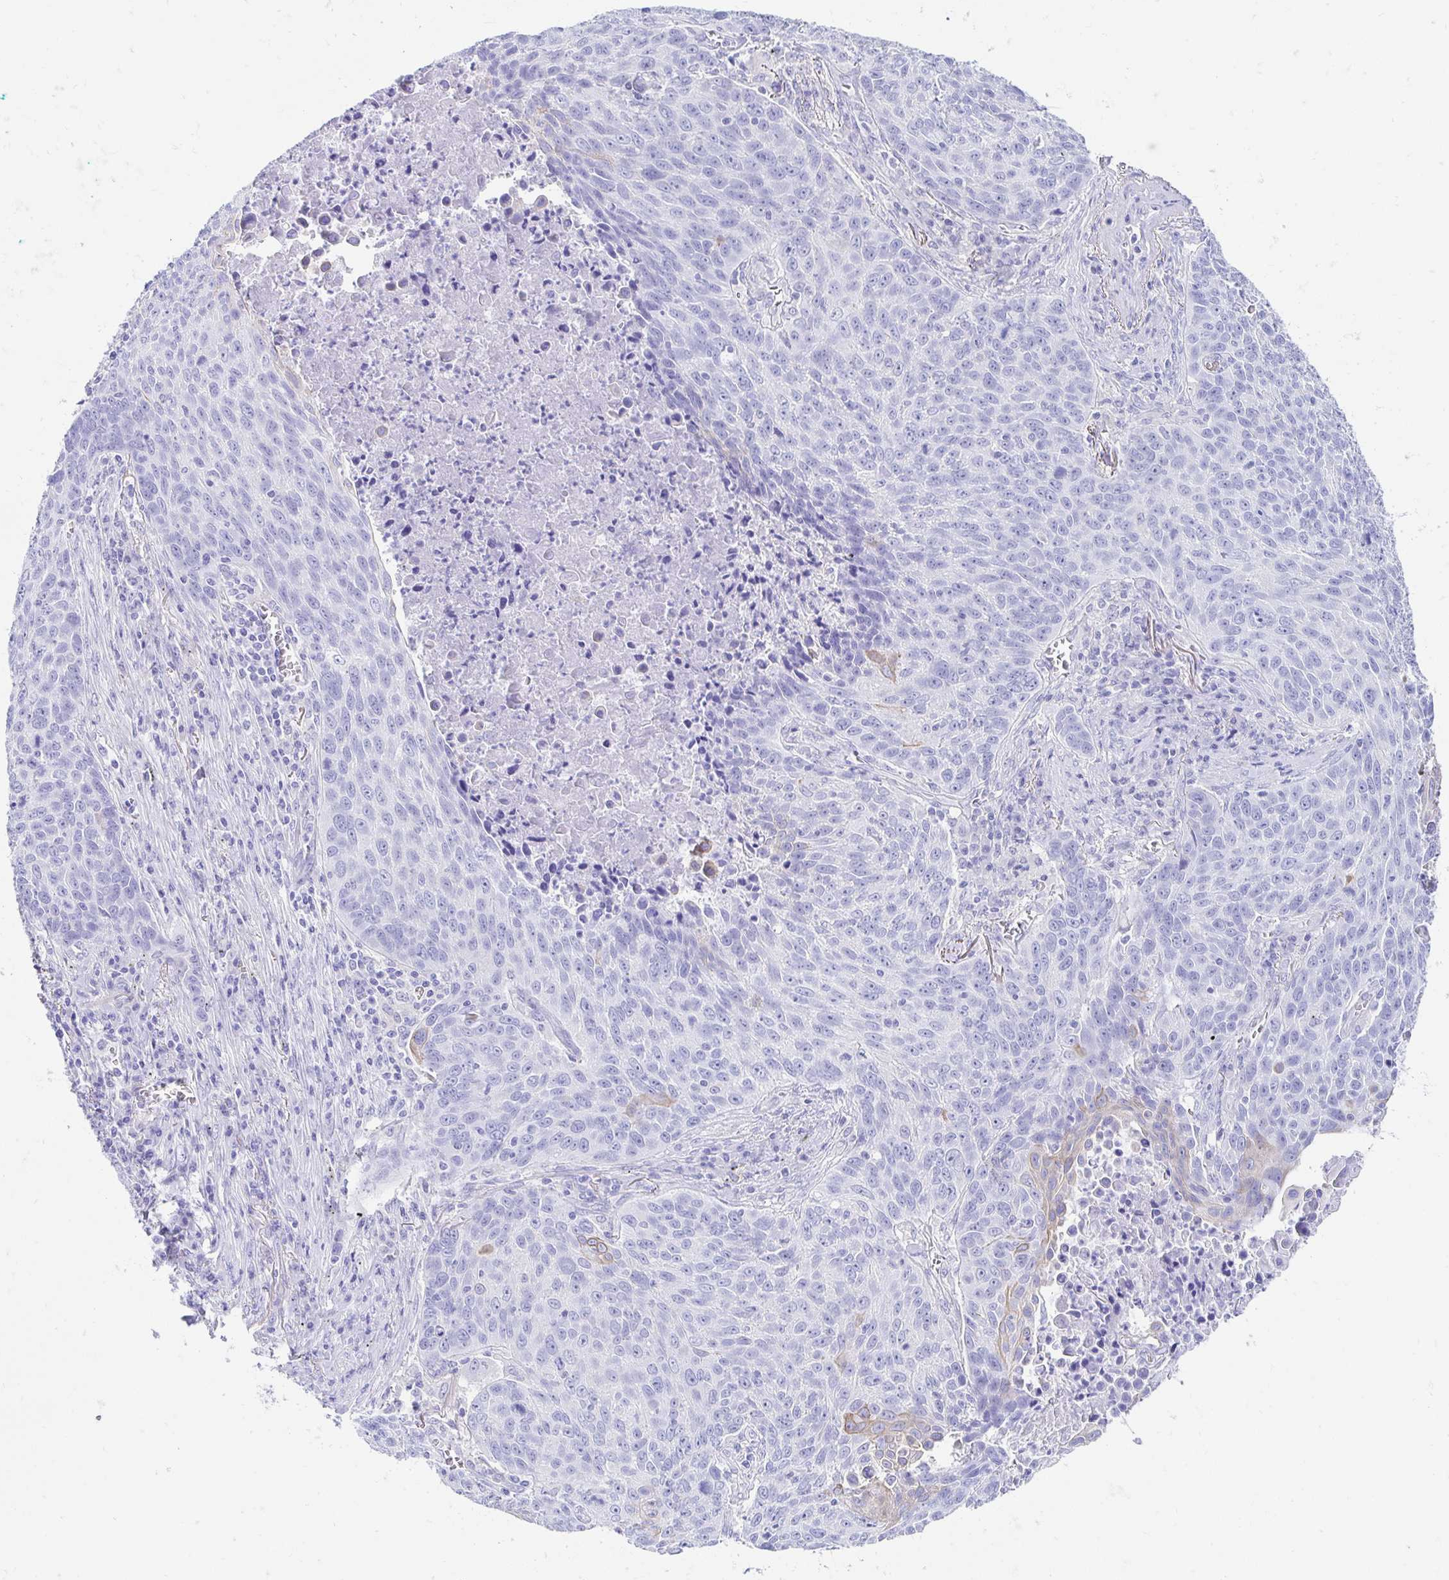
{"staining": {"intensity": "negative", "quantity": "none", "location": "none"}, "tissue": "lung cancer", "cell_type": "Tumor cells", "image_type": "cancer", "snomed": [{"axis": "morphology", "description": "Squamous cell carcinoma, NOS"}, {"axis": "topography", "description": "Lung"}], "caption": "Lung cancer stained for a protein using immunohistochemistry (IHC) exhibits no expression tumor cells.", "gene": "CA9", "patient": {"sex": "male", "age": 78}}